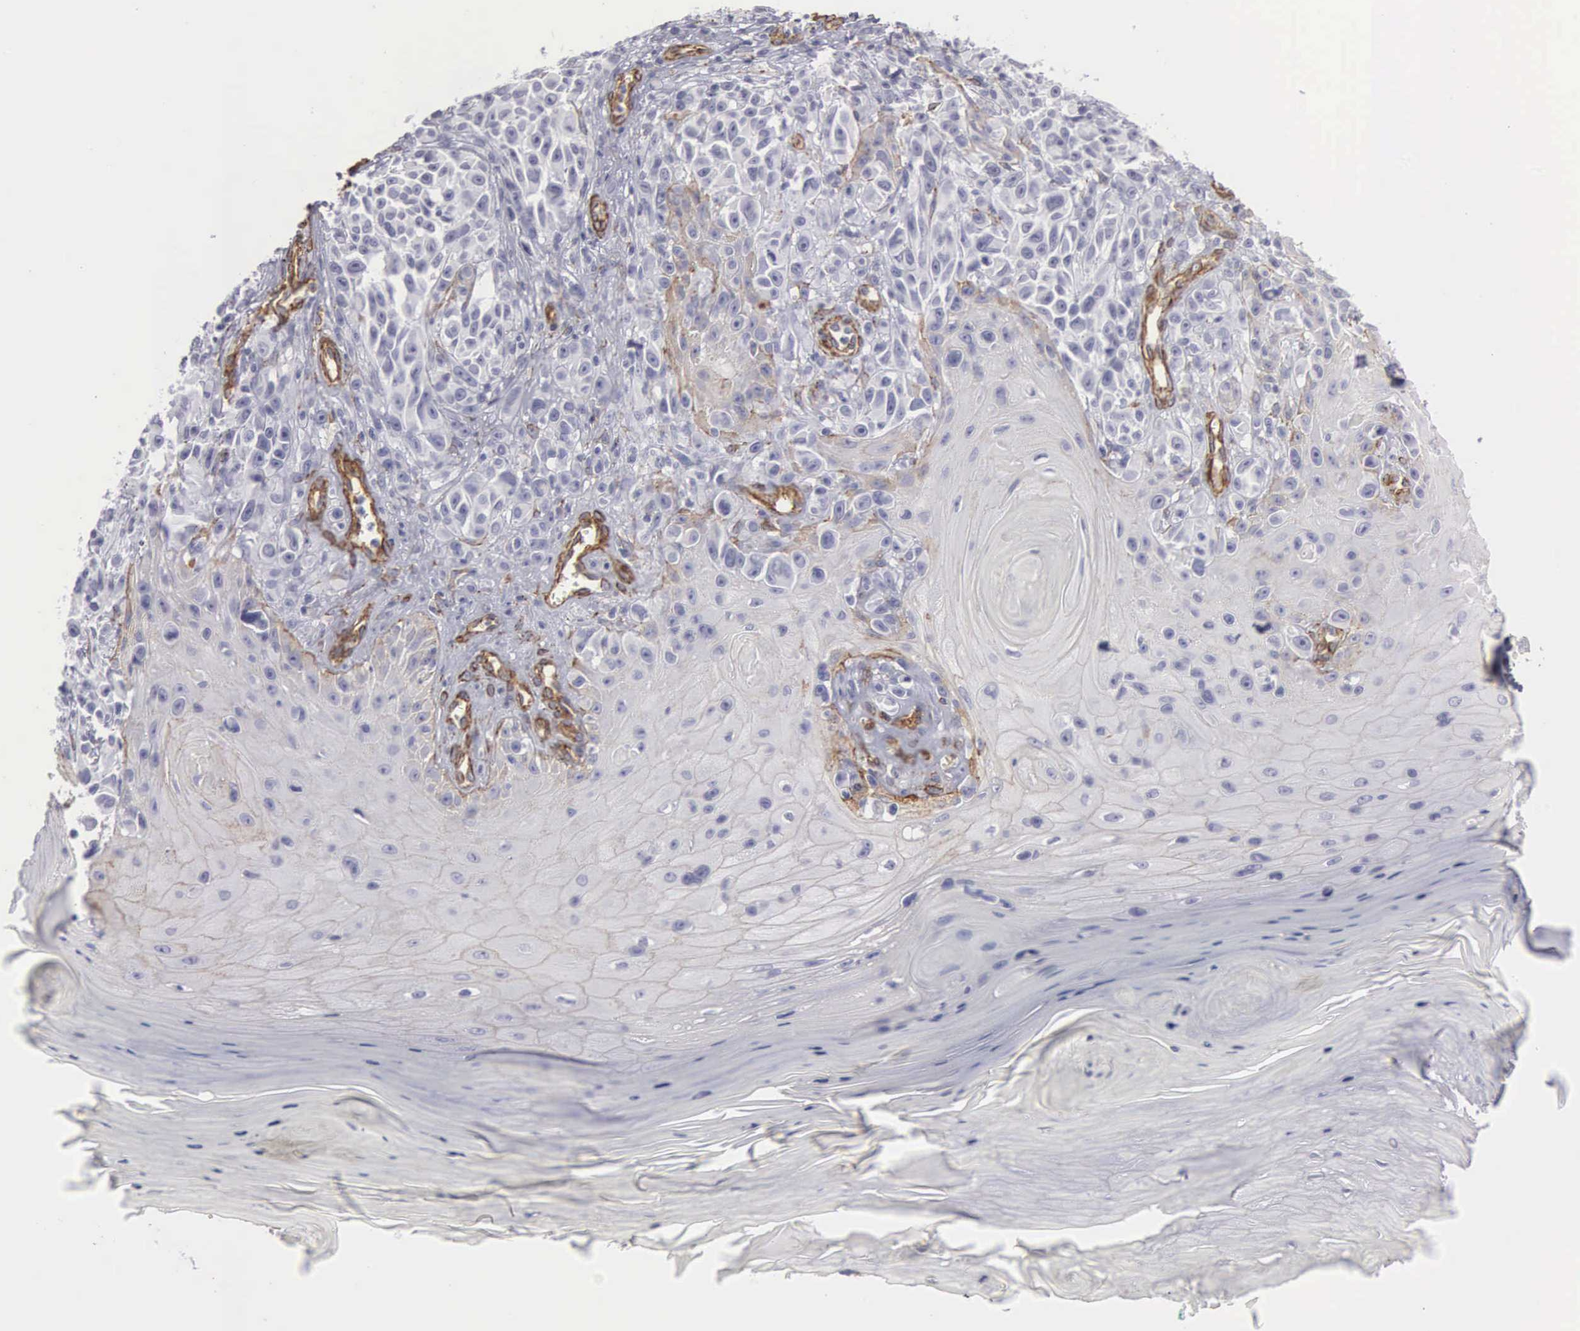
{"staining": {"intensity": "negative", "quantity": "none", "location": "none"}, "tissue": "melanoma", "cell_type": "Tumor cells", "image_type": "cancer", "snomed": [{"axis": "morphology", "description": "Malignant melanoma, NOS"}, {"axis": "topography", "description": "Skin"}], "caption": "Immunohistochemistry of melanoma displays no positivity in tumor cells.", "gene": "MAGEB10", "patient": {"sex": "female", "age": 82}}